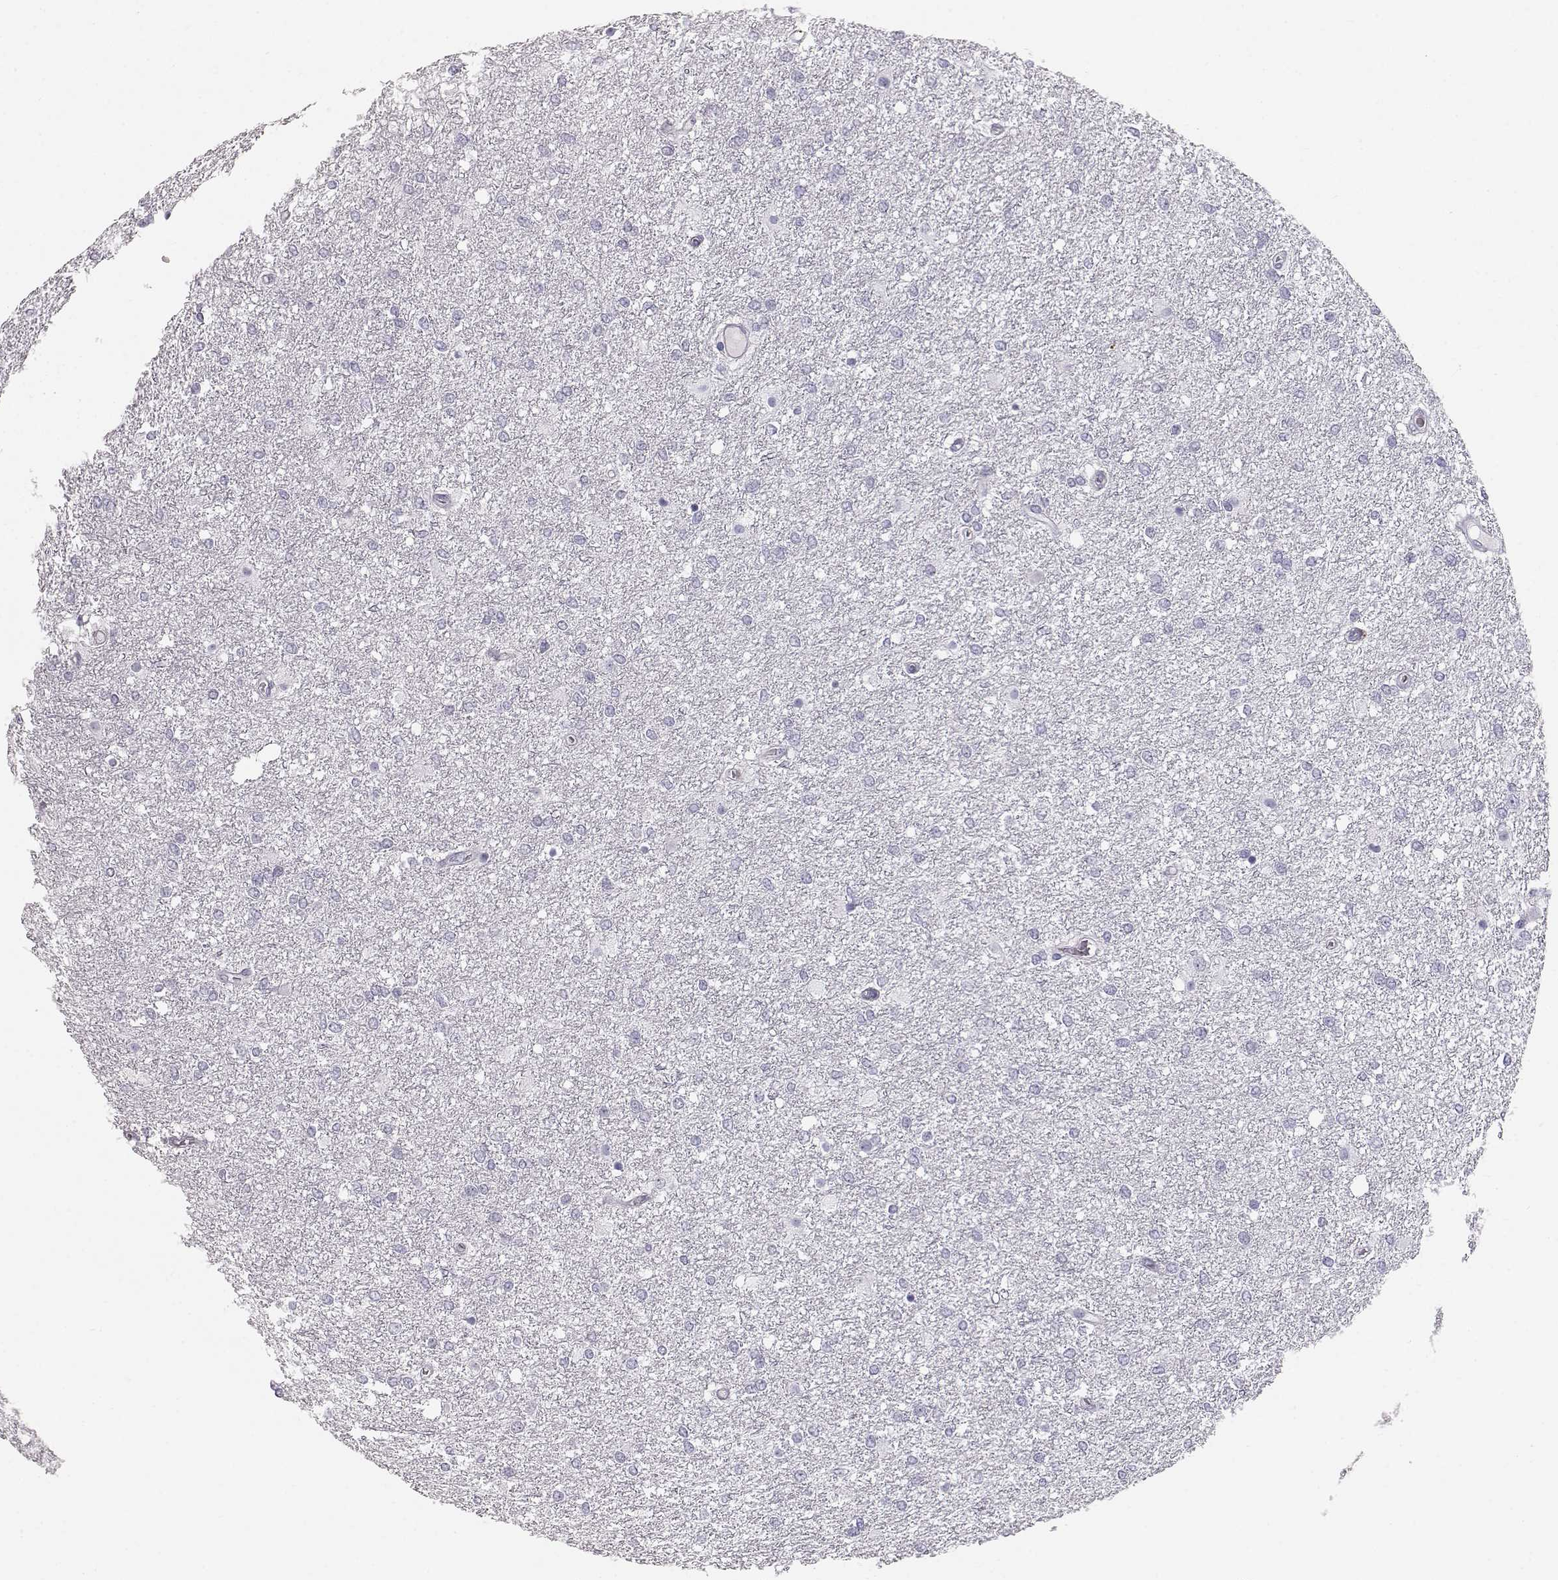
{"staining": {"intensity": "negative", "quantity": "none", "location": "none"}, "tissue": "glioma", "cell_type": "Tumor cells", "image_type": "cancer", "snomed": [{"axis": "morphology", "description": "Glioma, malignant, High grade"}, {"axis": "topography", "description": "Brain"}], "caption": "This histopathology image is of malignant glioma (high-grade) stained with IHC to label a protein in brown with the nuclei are counter-stained blue. There is no staining in tumor cells.", "gene": "KRTAP16-1", "patient": {"sex": "female", "age": 61}}